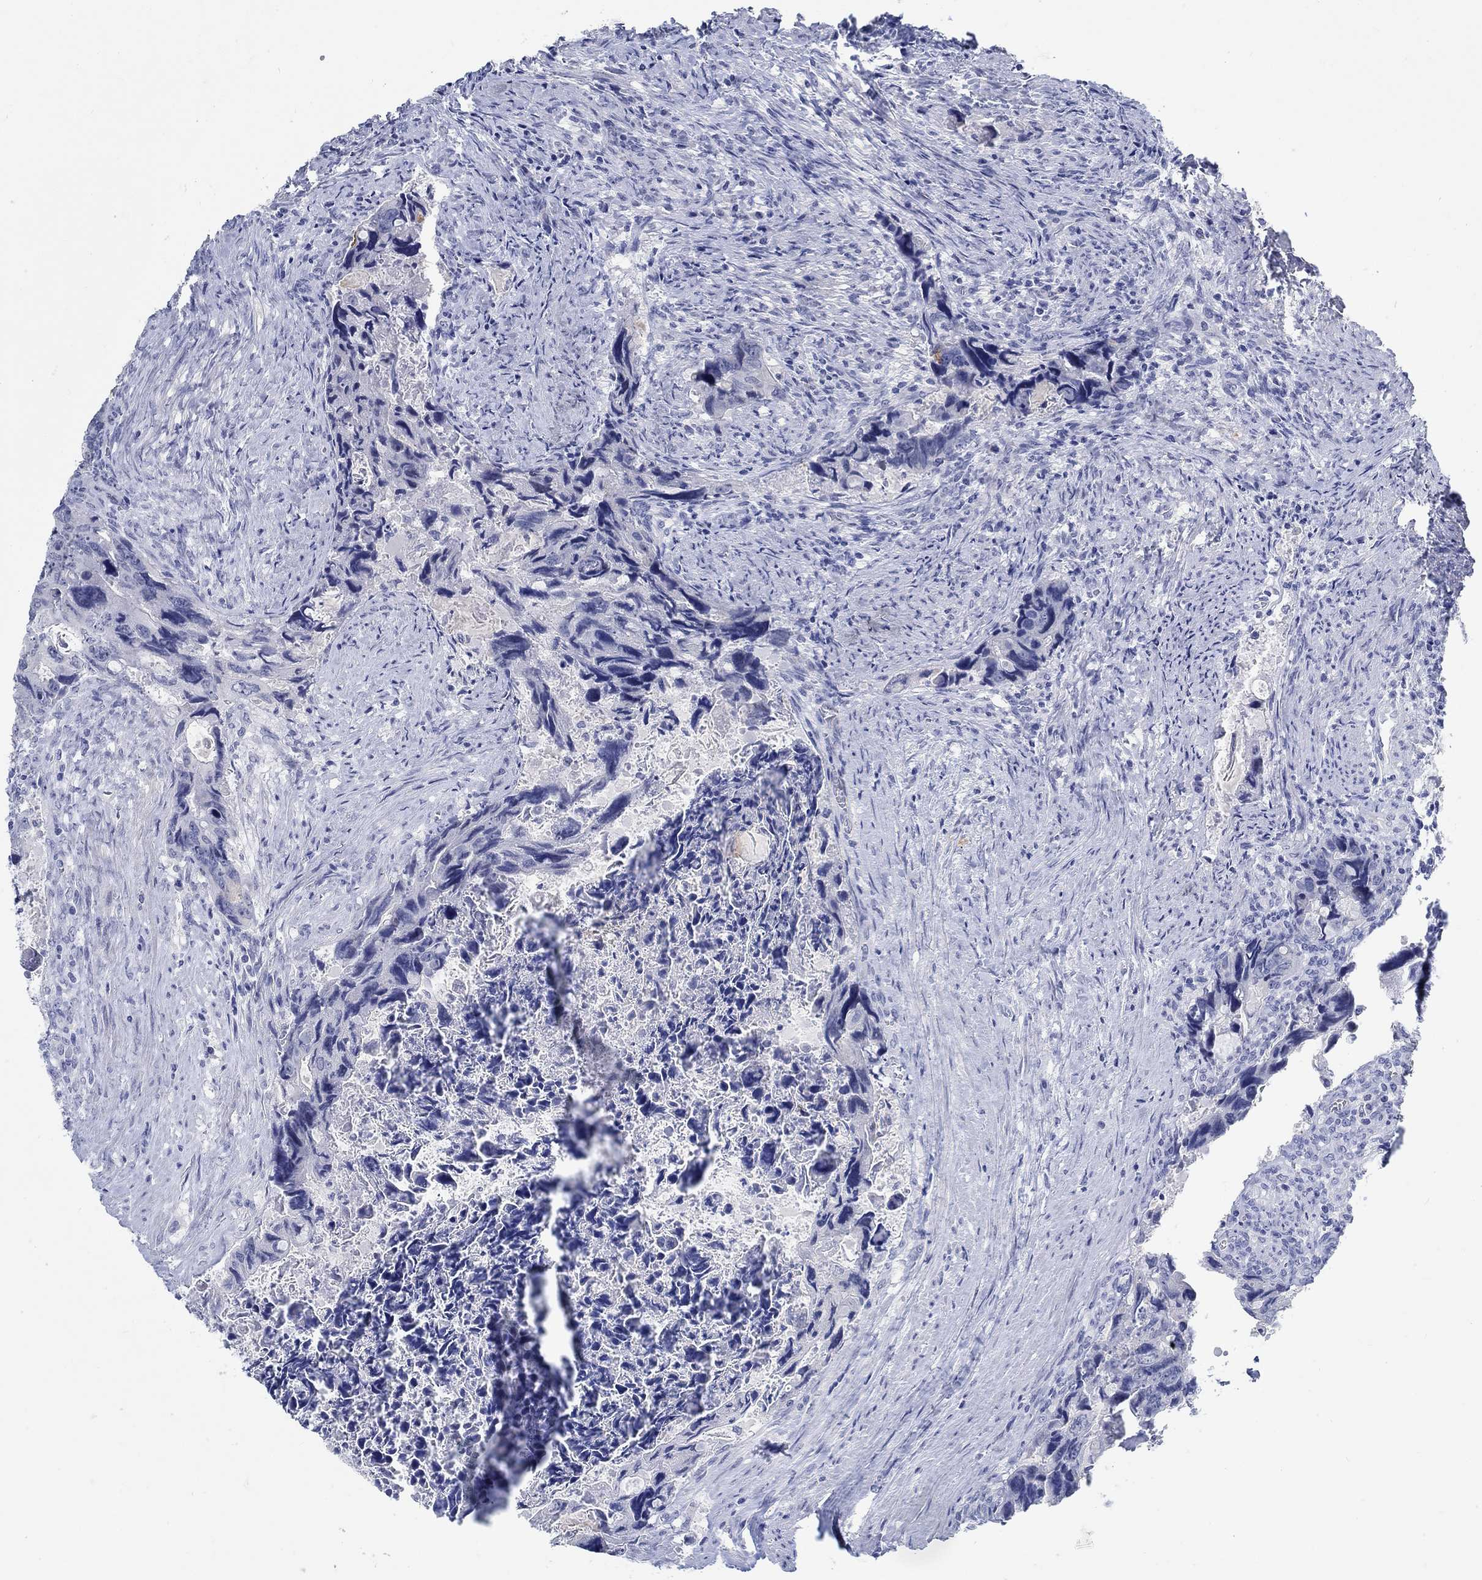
{"staining": {"intensity": "negative", "quantity": "none", "location": "none"}, "tissue": "colorectal cancer", "cell_type": "Tumor cells", "image_type": "cancer", "snomed": [{"axis": "morphology", "description": "Adenocarcinoma, NOS"}, {"axis": "topography", "description": "Rectum"}], "caption": "The micrograph shows no significant staining in tumor cells of colorectal adenocarcinoma.", "gene": "GRIA3", "patient": {"sex": "male", "age": 62}}